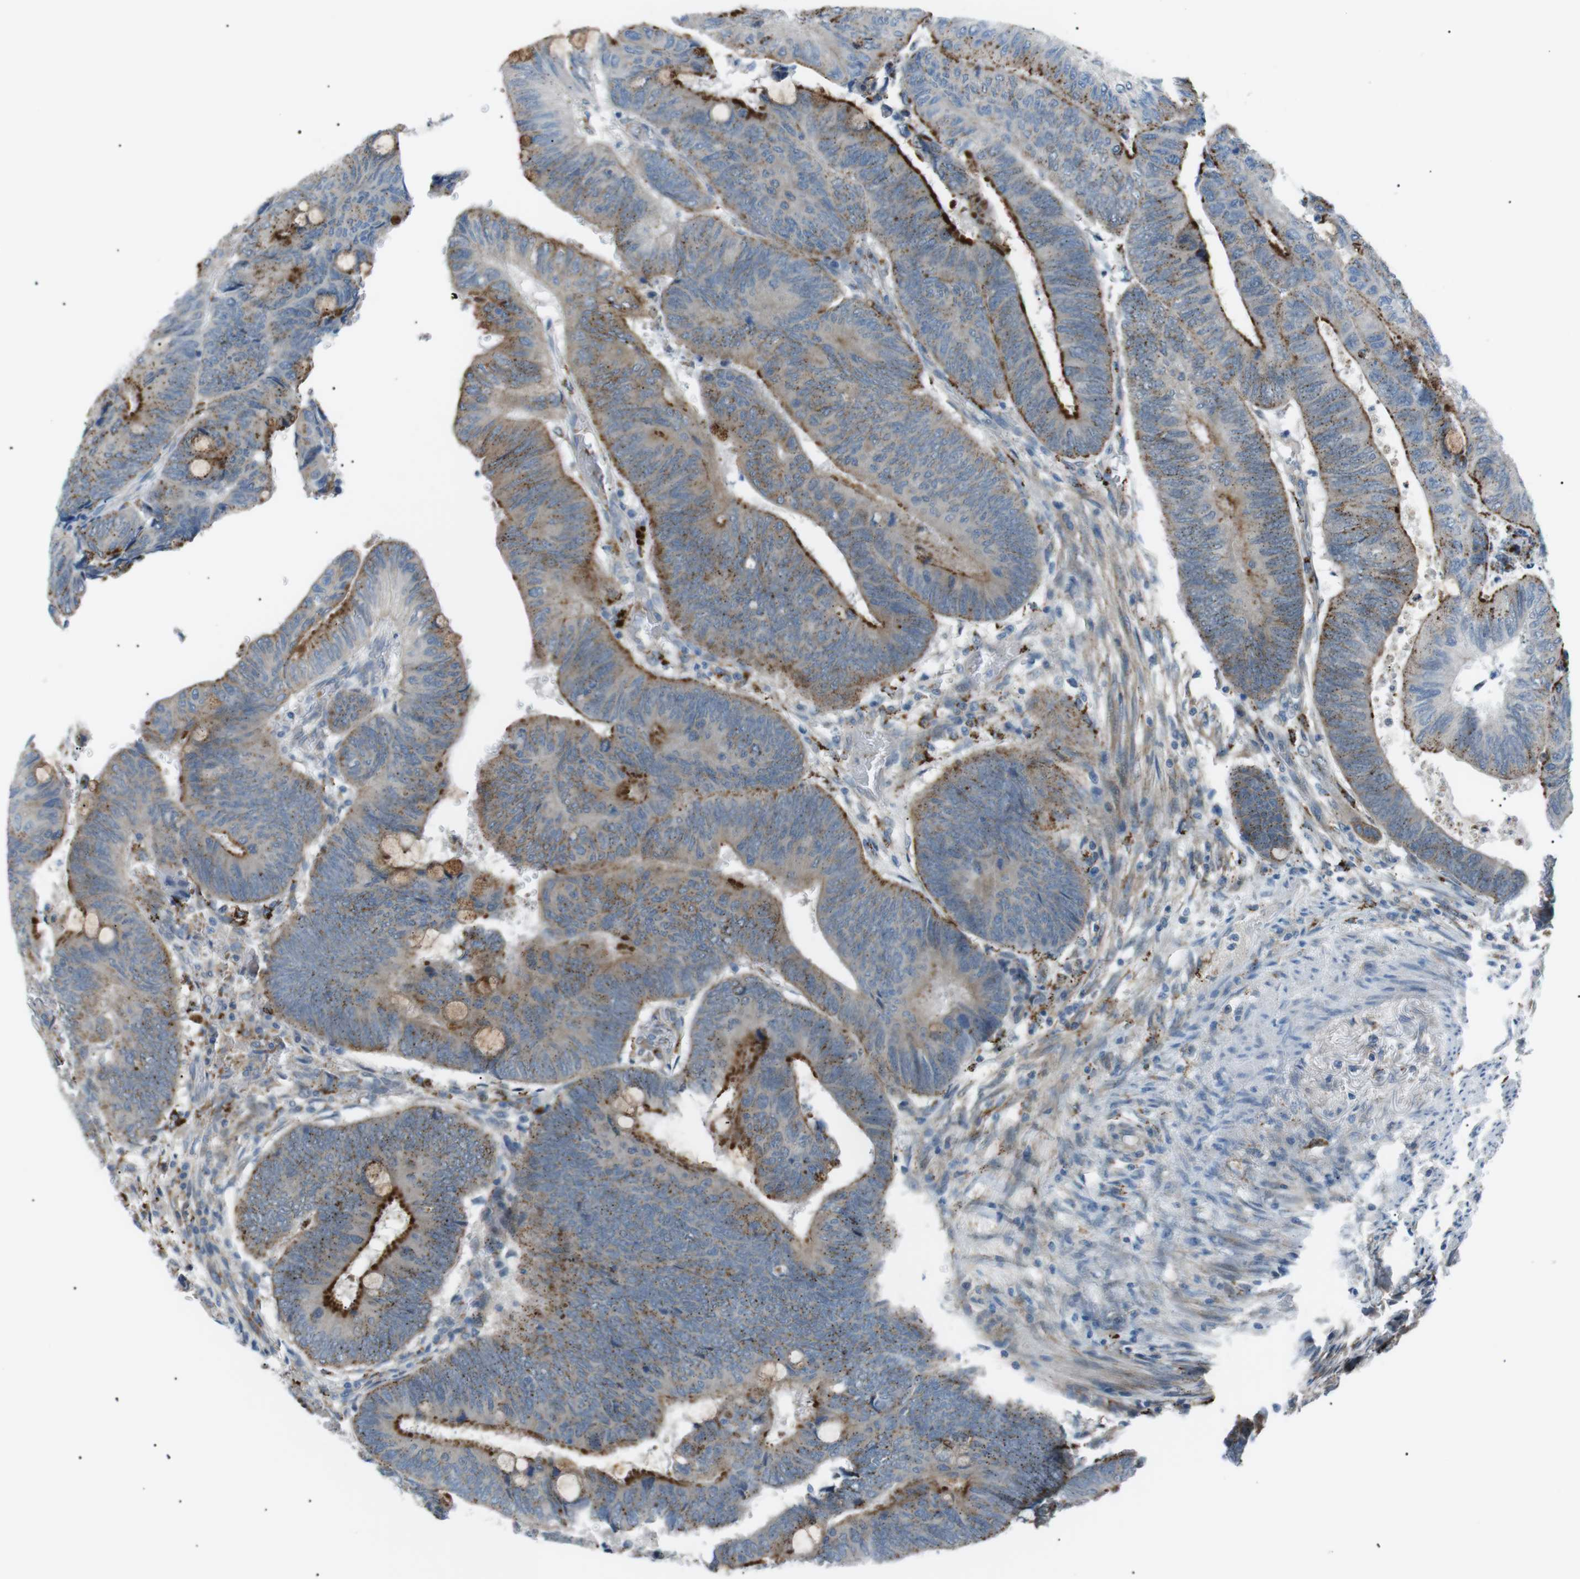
{"staining": {"intensity": "strong", "quantity": "25%-75%", "location": "cytoplasmic/membranous"}, "tissue": "colorectal cancer", "cell_type": "Tumor cells", "image_type": "cancer", "snomed": [{"axis": "morphology", "description": "Normal tissue, NOS"}, {"axis": "morphology", "description": "Adenocarcinoma, NOS"}, {"axis": "topography", "description": "Rectum"}, {"axis": "topography", "description": "Peripheral nerve tissue"}], "caption": "Immunohistochemistry image of neoplastic tissue: colorectal cancer (adenocarcinoma) stained using immunohistochemistry displays high levels of strong protein expression localized specifically in the cytoplasmic/membranous of tumor cells, appearing as a cytoplasmic/membranous brown color.", "gene": "B4GALNT2", "patient": {"sex": "male", "age": 92}}